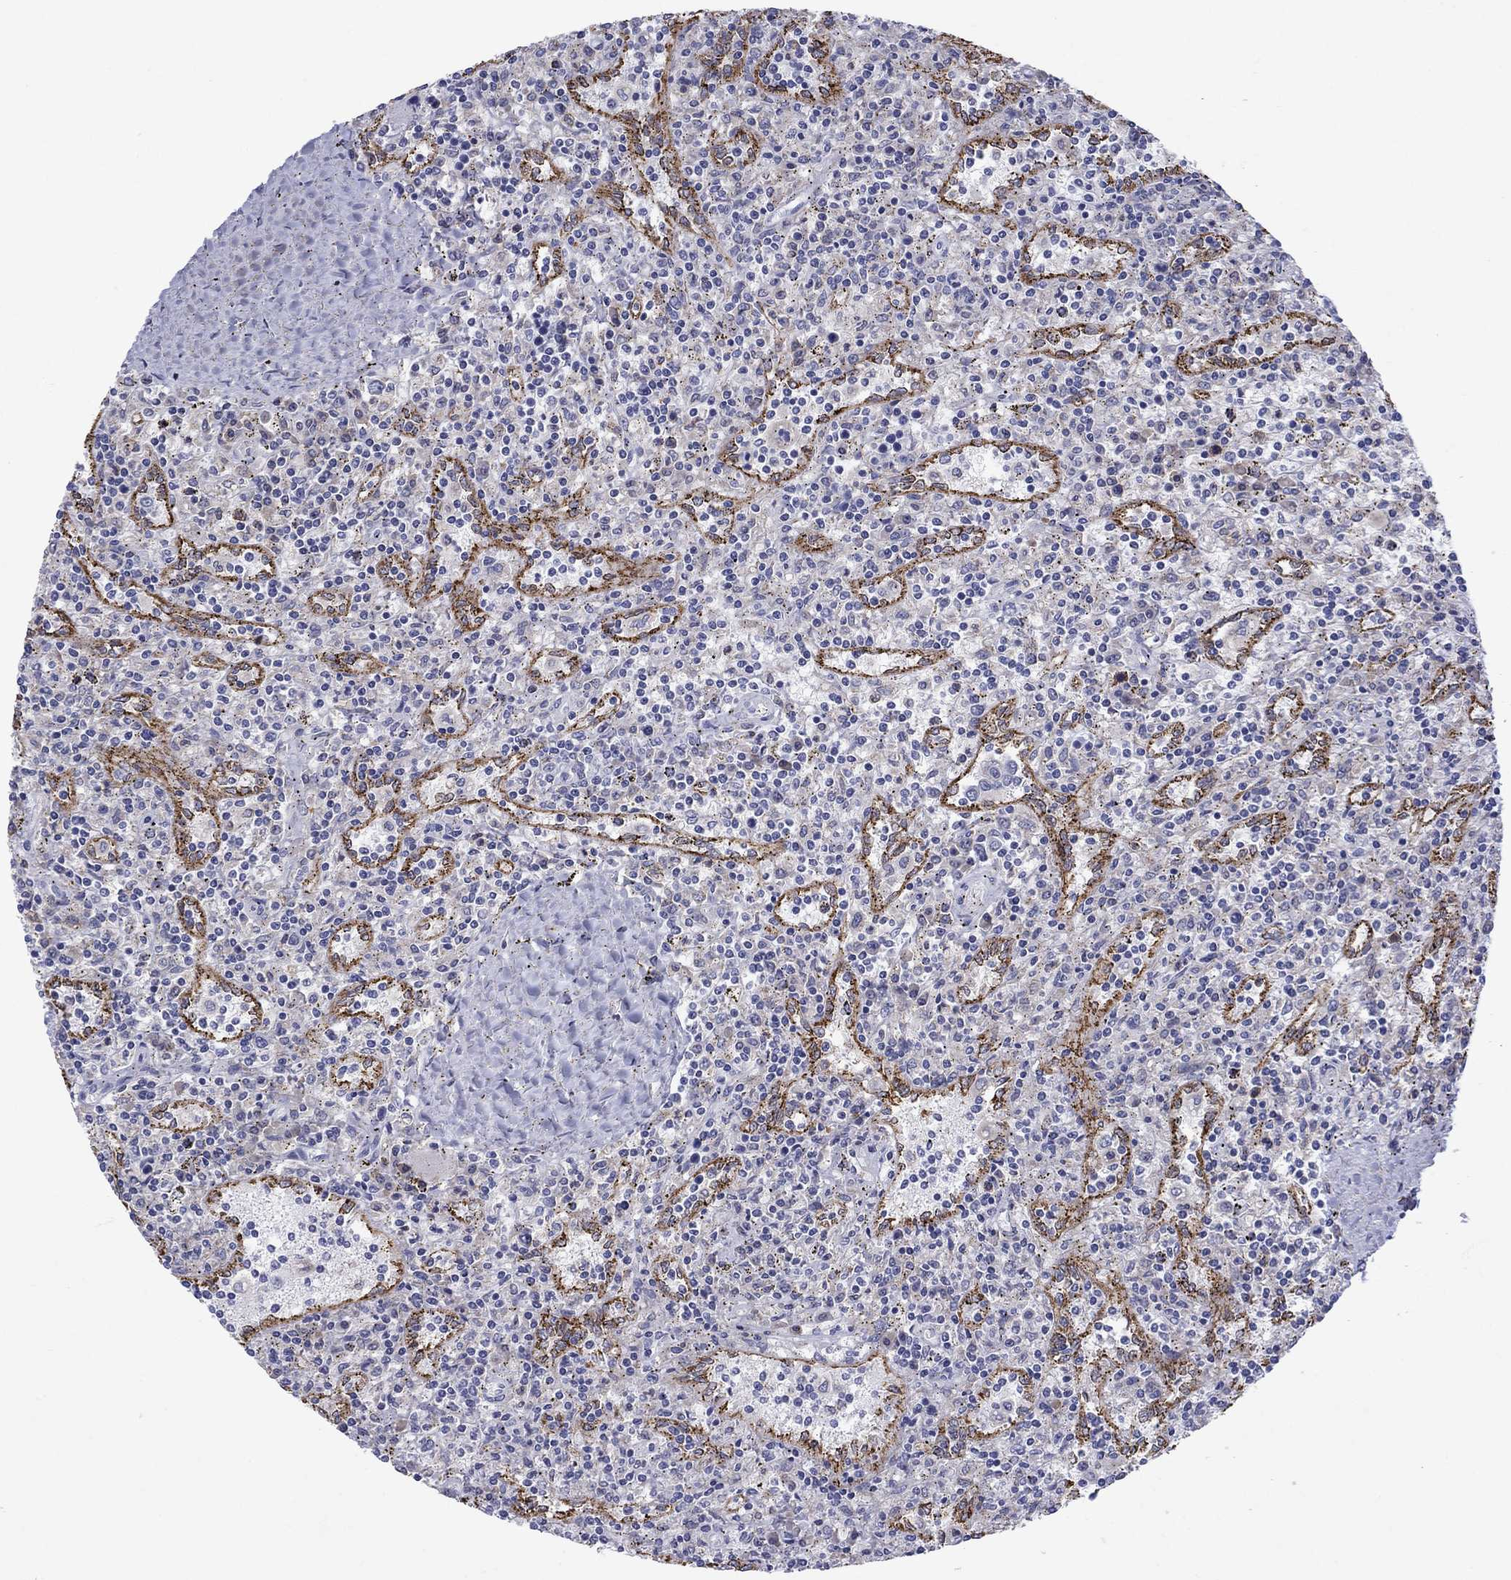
{"staining": {"intensity": "negative", "quantity": "none", "location": "none"}, "tissue": "lymphoma", "cell_type": "Tumor cells", "image_type": "cancer", "snomed": [{"axis": "morphology", "description": "Malignant lymphoma, non-Hodgkin's type, Low grade"}, {"axis": "topography", "description": "Spleen"}], "caption": "Immunohistochemistry (IHC) photomicrograph of neoplastic tissue: malignant lymphoma, non-Hodgkin's type (low-grade) stained with DAB (3,3'-diaminobenzidine) displays no significant protein expression in tumor cells.", "gene": "TMPRSS11A", "patient": {"sex": "male", "age": 62}}